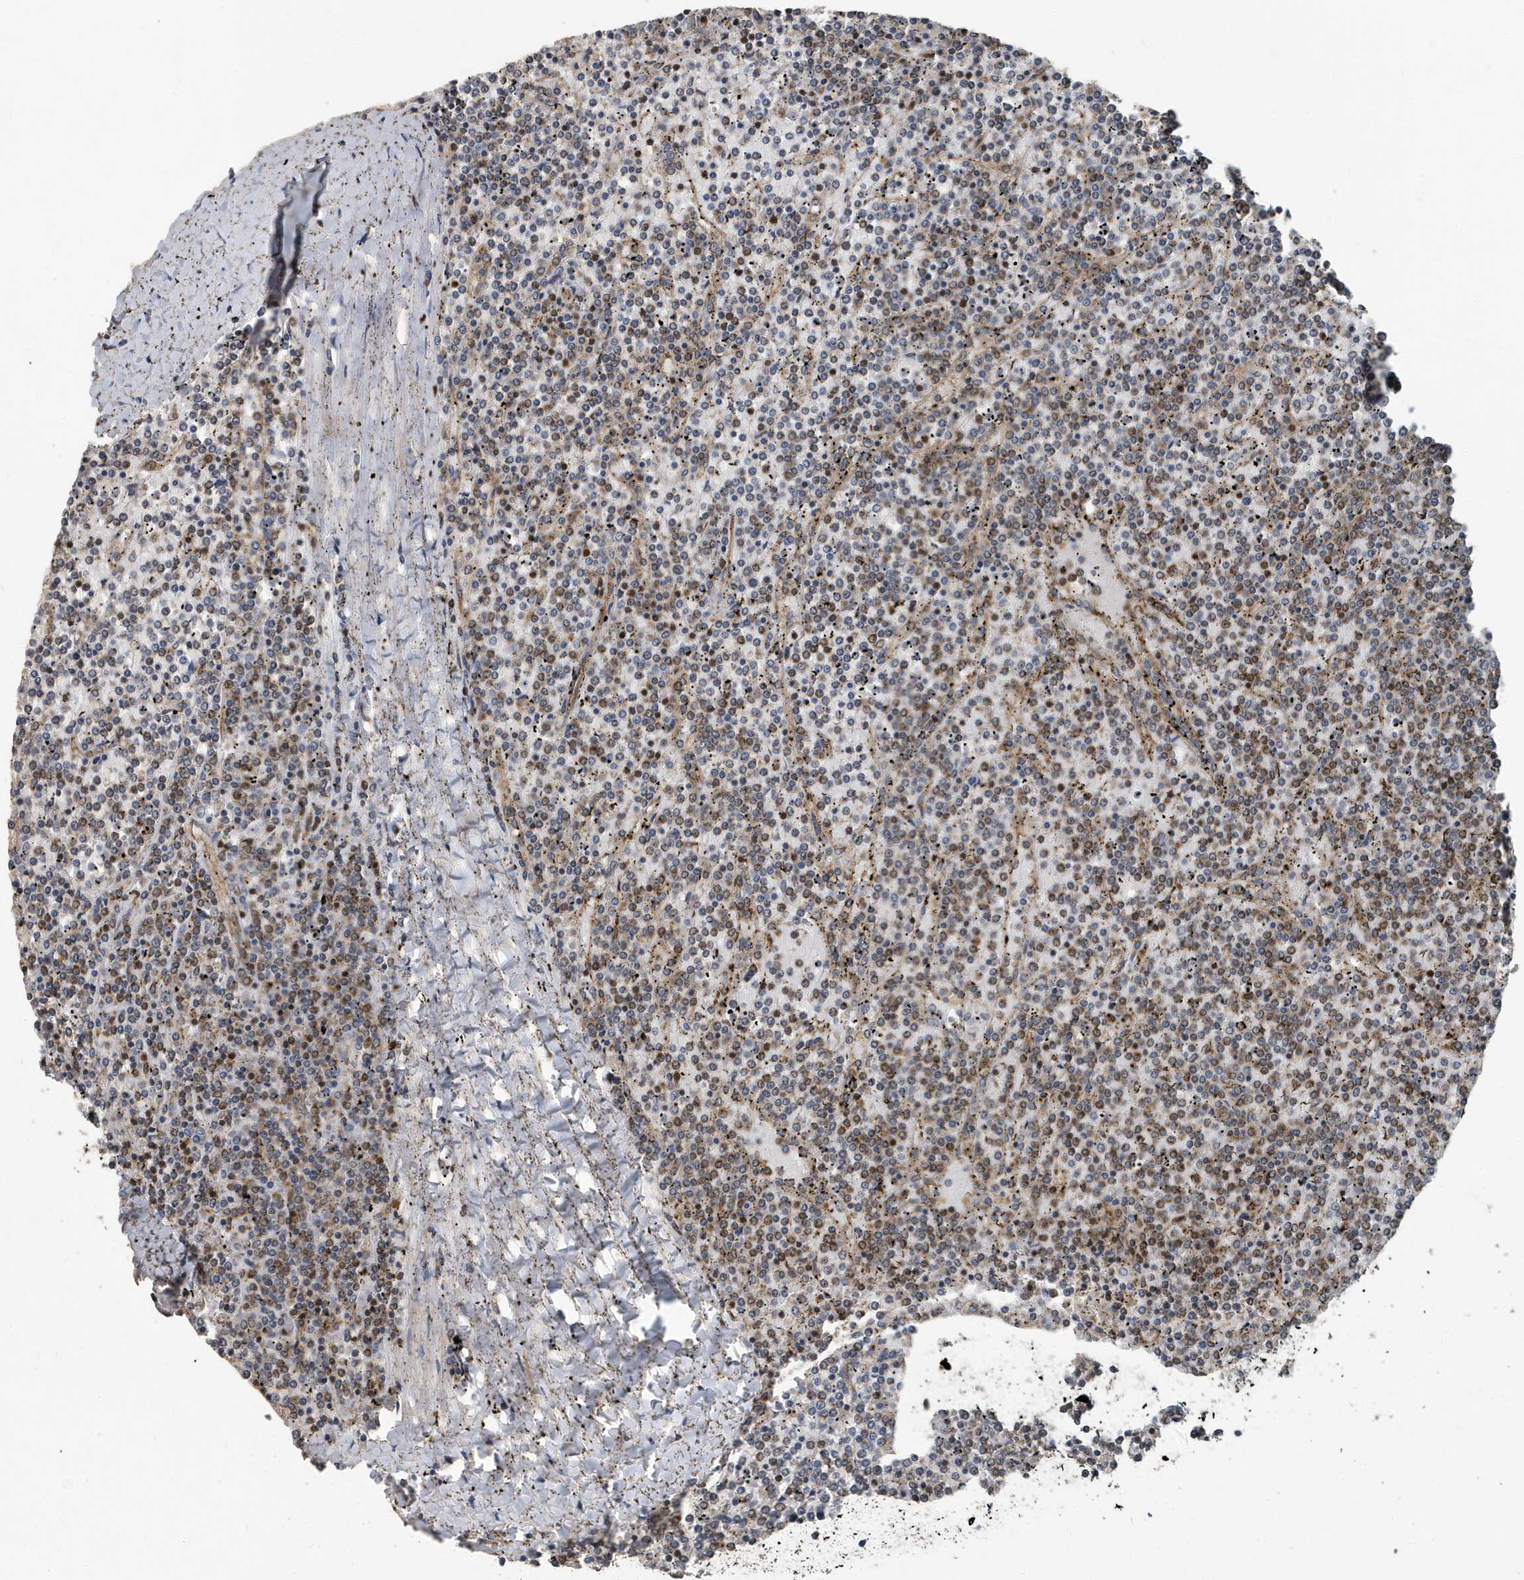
{"staining": {"intensity": "weak", "quantity": "25%-75%", "location": "cytoplasmic/membranous"}, "tissue": "lymphoma", "cell_type": "Tumor cells", "image_type": "cancer", "snomed": [{"axis": "morphology", "description": "Malignant lymphoma, non-Hodgkin's type, Low grade"}, {"axis": "topography", "description": "Spleen"}], "caption": "About 25%-75% of tumor cells in lymphoma display weak cytoplasmic/membranous protein staining as visualized by brown immunohistochemical staining.", "gene": "KIF15", "patient": {"sex": "female", "age": 19}}